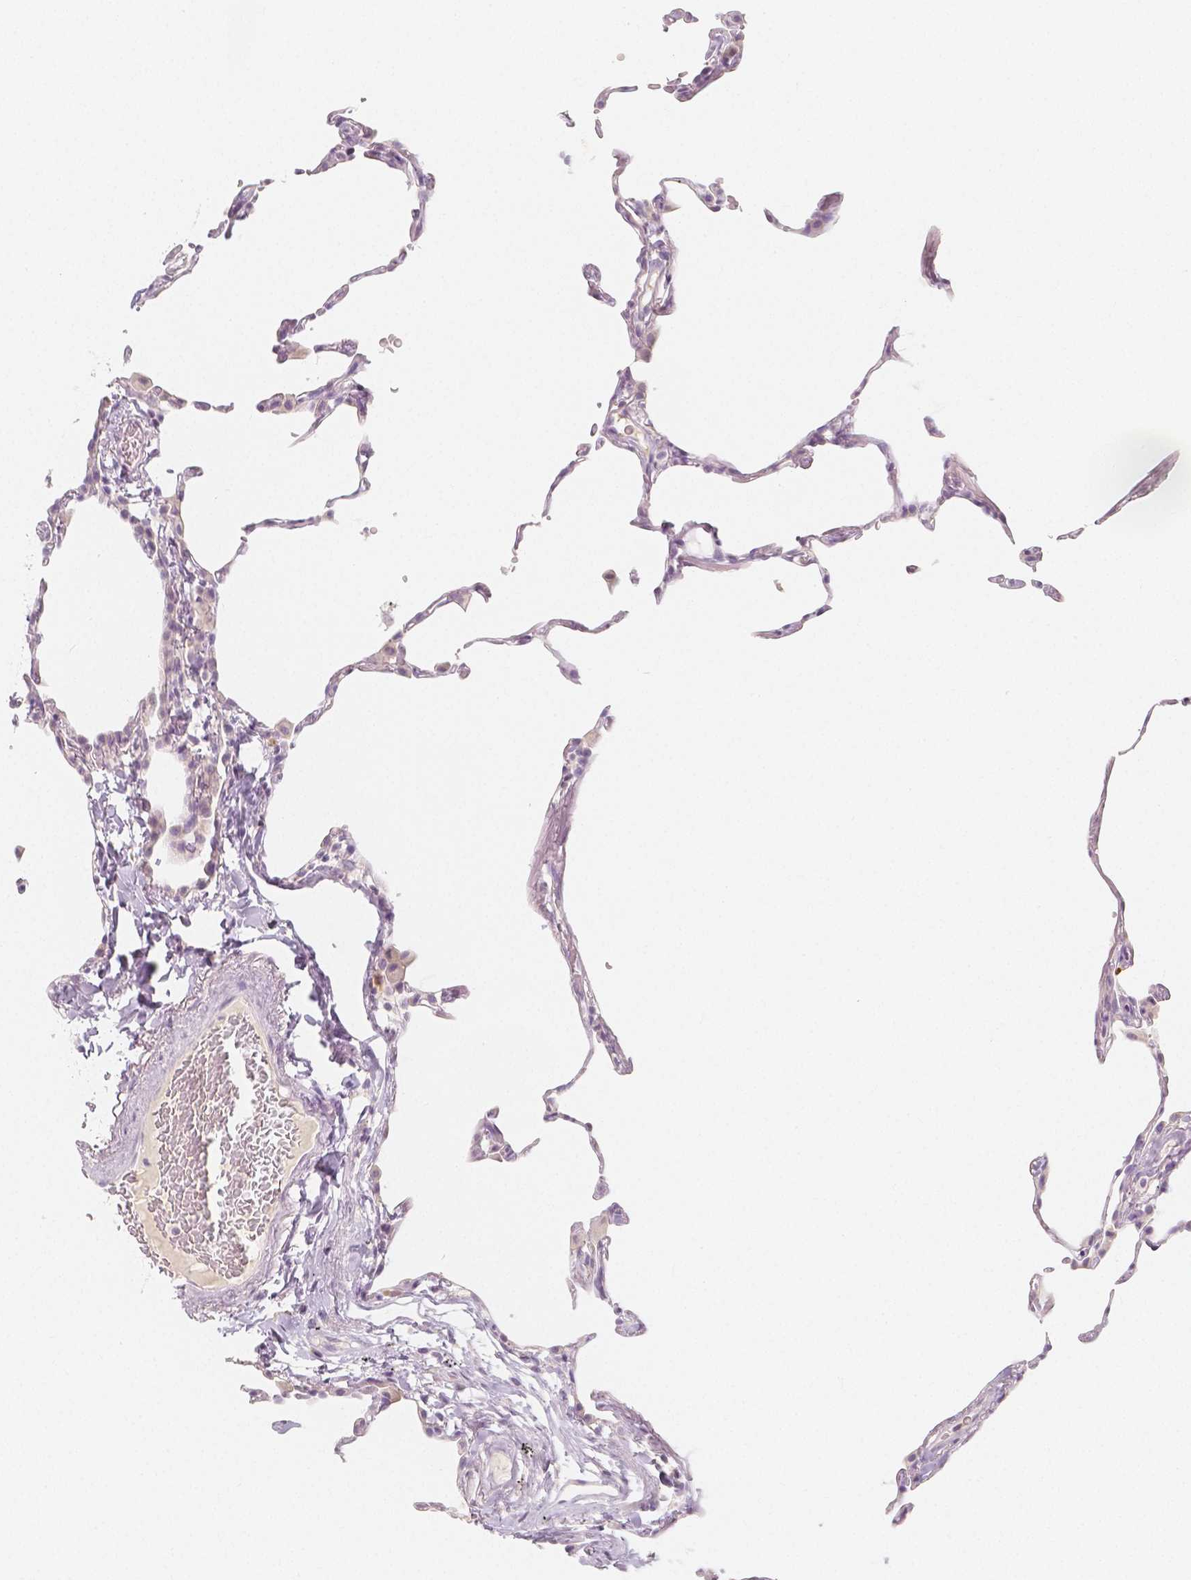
{"staining": {"intensity": "negative", "quantity": "none", "location": "none"}, "tissue": "lung", "cell_type": "Alveolar cells", "image_type": "normal", "snomed": [{"axis": "morphology", "description": "Normal tissue, NOS"}, {"axis": "topography", "description": "Lung"}], "caption": "IHC micrograph of benign human lung stained for a protein (brown), which exhibits no positivity in alveolar cells.", "gene": "BATF", "patient": {"sex": "female", "age": 57}}